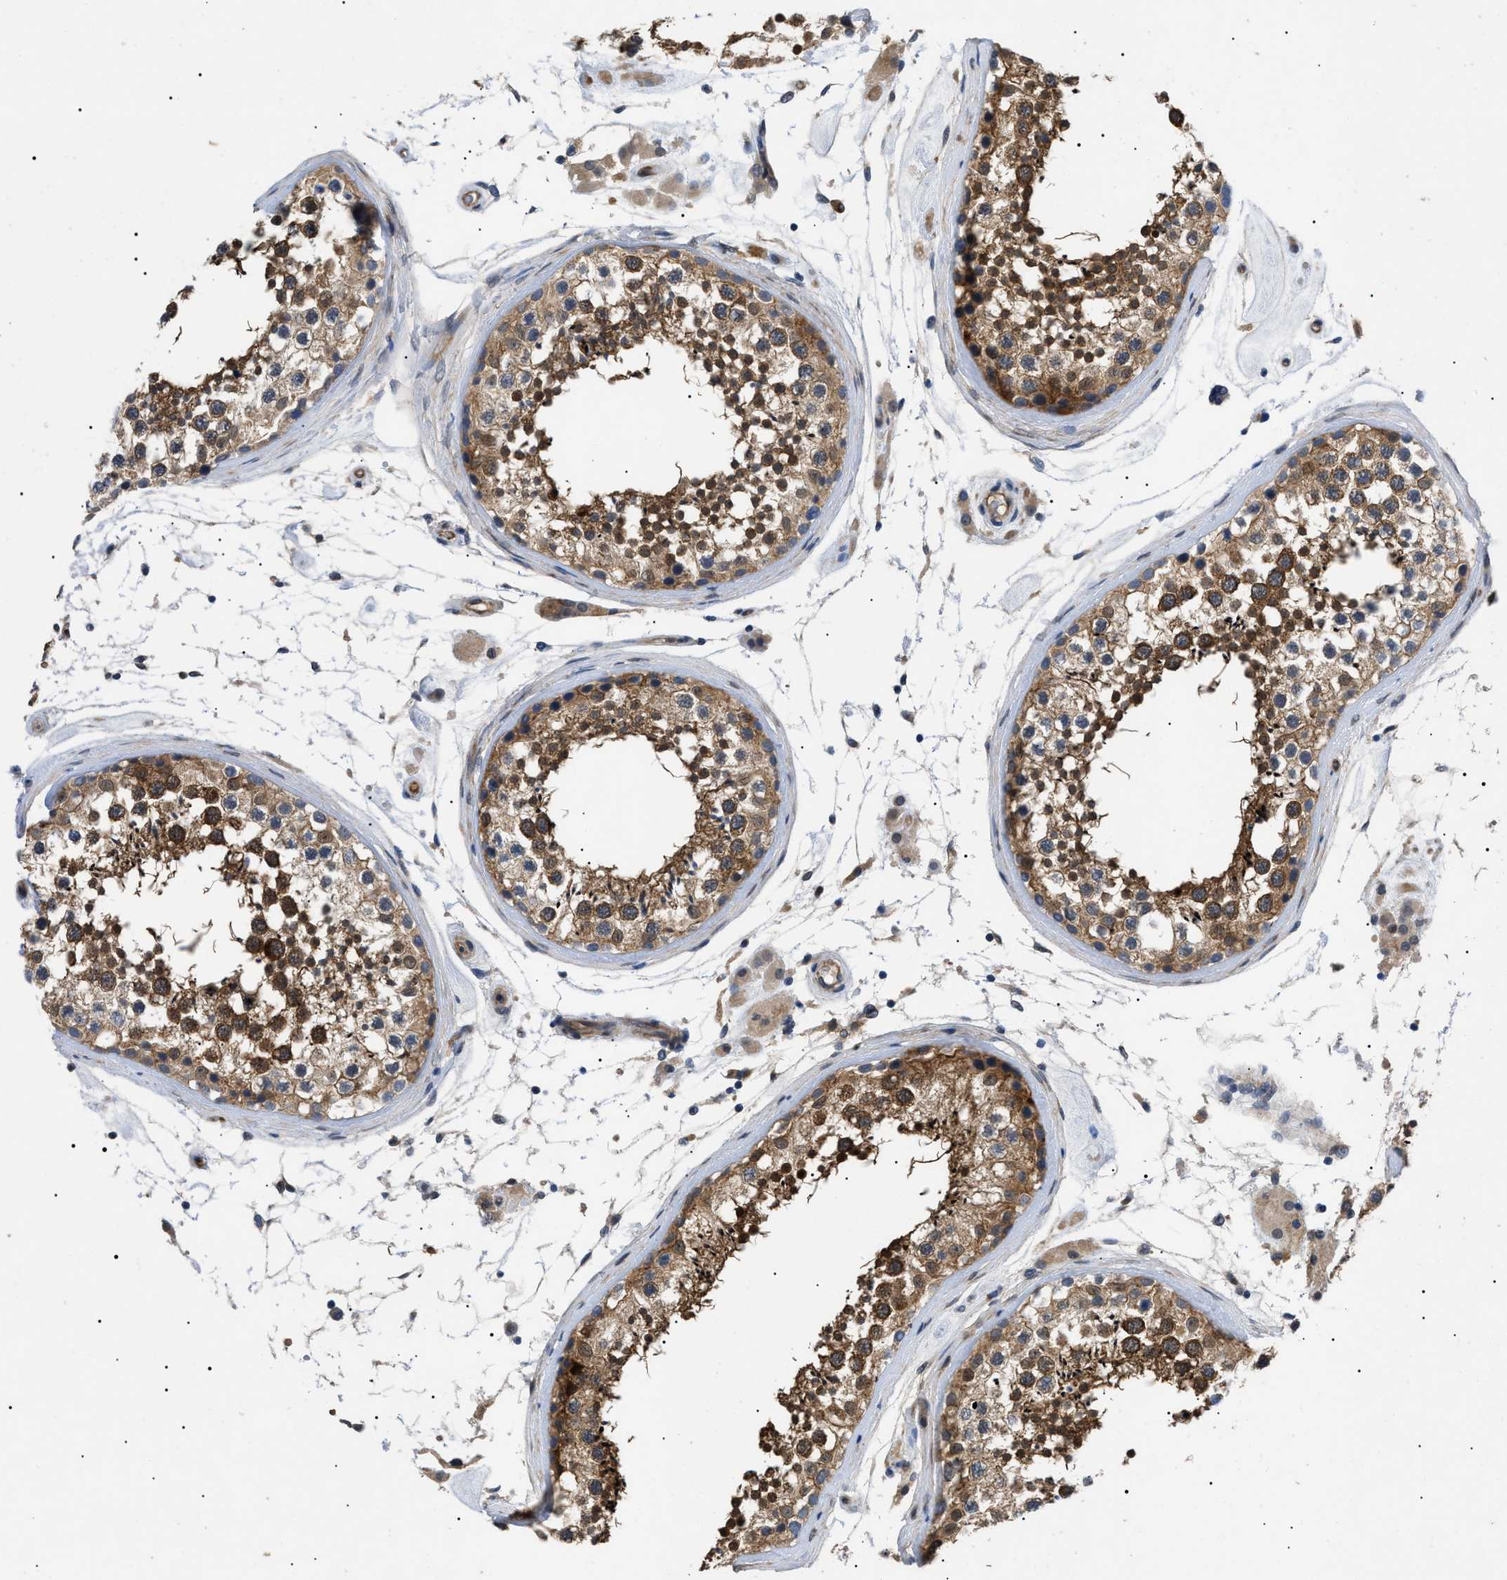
{"staining": {"intensity": "strong", "quantity": "25%-75%", "location": "cytoplasmic/membranous,nuclear"}, "tissue": "testis", "cell_type": "Cells in seminiferous ducts", "image_type": "normal", "snomed": [{"axis": "morphology", "description": "Normal tissue, NOS"}, {"axis": "topography", "description": "Testis"}], "caption": "Immunohistochemistry (IHC) (DAB (3,3'-diaminobenzidine)) staining of unremarkable human testis displays strong cytoplasmic/membranous,nuclear protein staining in approximately 25%-75% of cells in seminiferous ducts.", "gene": "CRCP", "patient": {"sex": "male", "age": 46}}